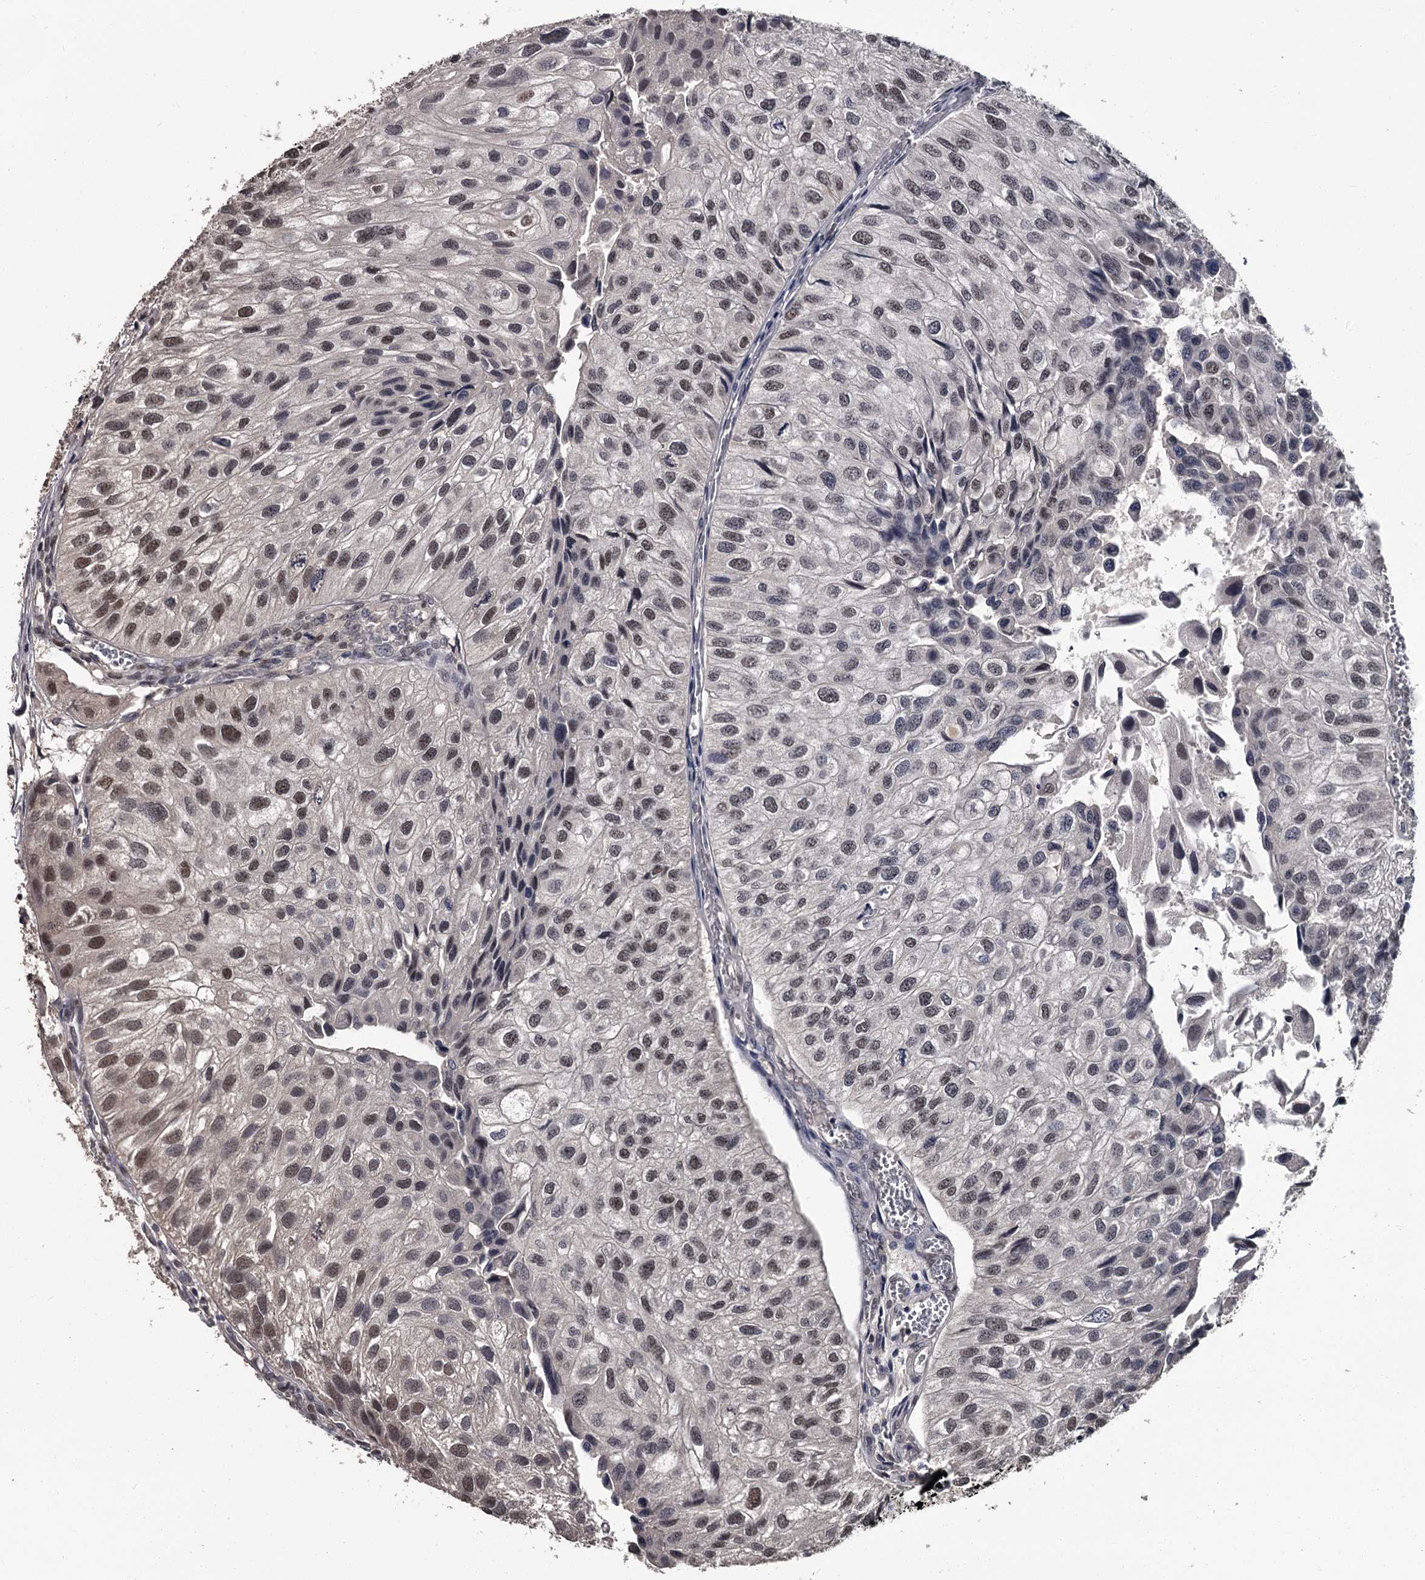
{"staining": {"intensity": "moderate", "quantity": "<25%", "location": "nuclear"}, "tissue": "urothelial cancer", "cell_type": "Tumor cells", "image_type": "cancer", "snomed": [{"axis": "morphology", "description": "Urothelial carcinoma, Low grade"}, {"axis": "topography", "description": "Urinary bladder"}], "caption": "Immunohistochemistry (IHC) (DAB) staining of low-grade urothelial carcinoma exhibits moderate nuclear protein staining in approximately <25% of tumor cells.", "gene": "PRPF40B", "patient": {"sex": "female", "age": 89}}